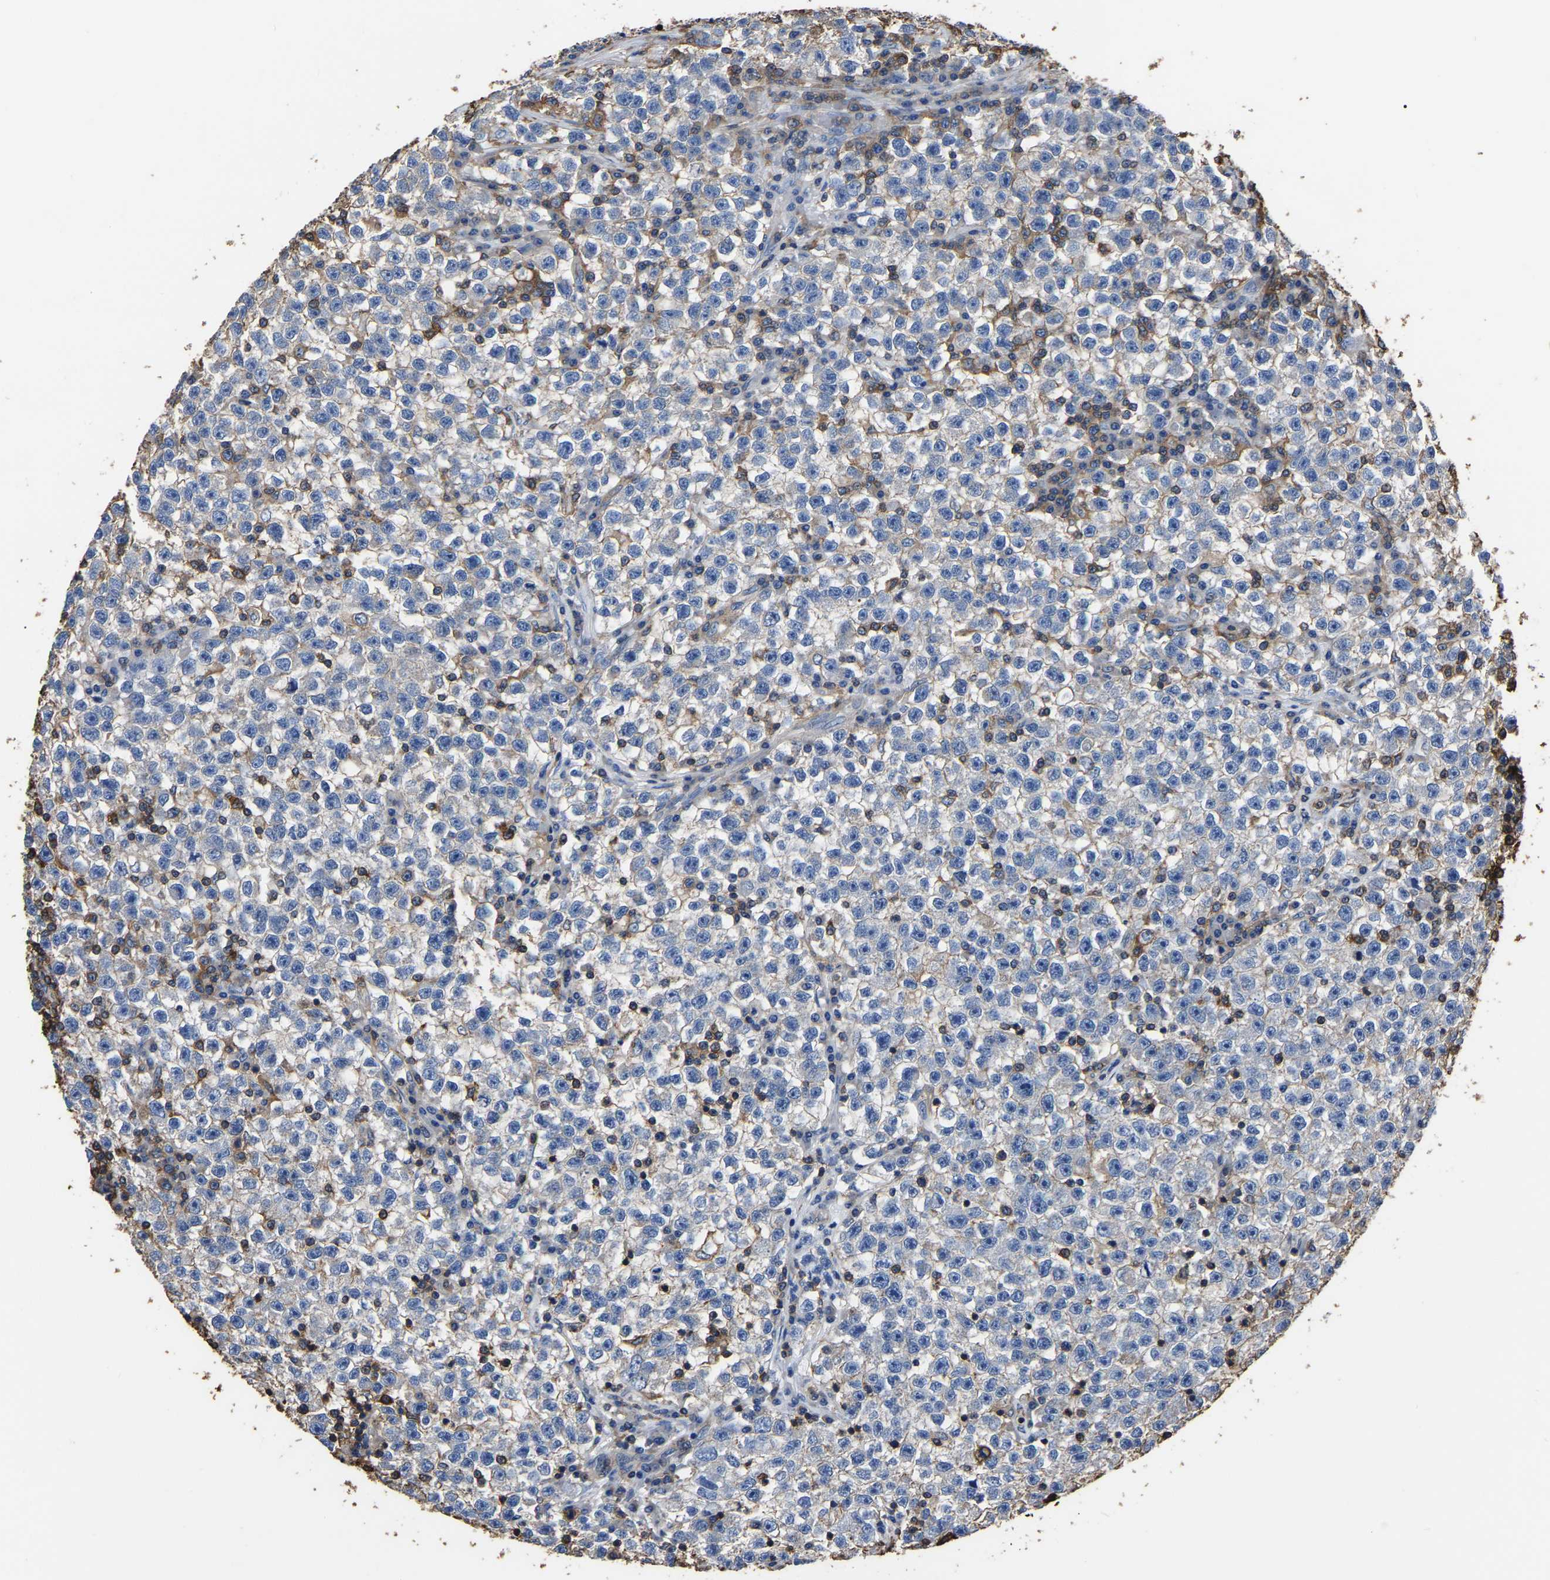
{"staining": {"intensity": "negative", "quantity": "none", "location": "none"}, "tissue": "testis cancer", "cell_type": "Tumor cells", "image_type": "cancer", "snomed": [{"axis": "morphology", "description": "Seminoma, NOS"}, {"axis": "topography", "description": "Testis"}], "caption": "Immunohistochemistry (IHC) photomicrograph of neoplastic tissue: human testis cancer (seminoma) stained with DAB (3,3'-diaminobenzidine) reveals no significant protein staining in tumor cells.", "gene": "ARMT1", "patient": {"sex": "male", "age": 22}}